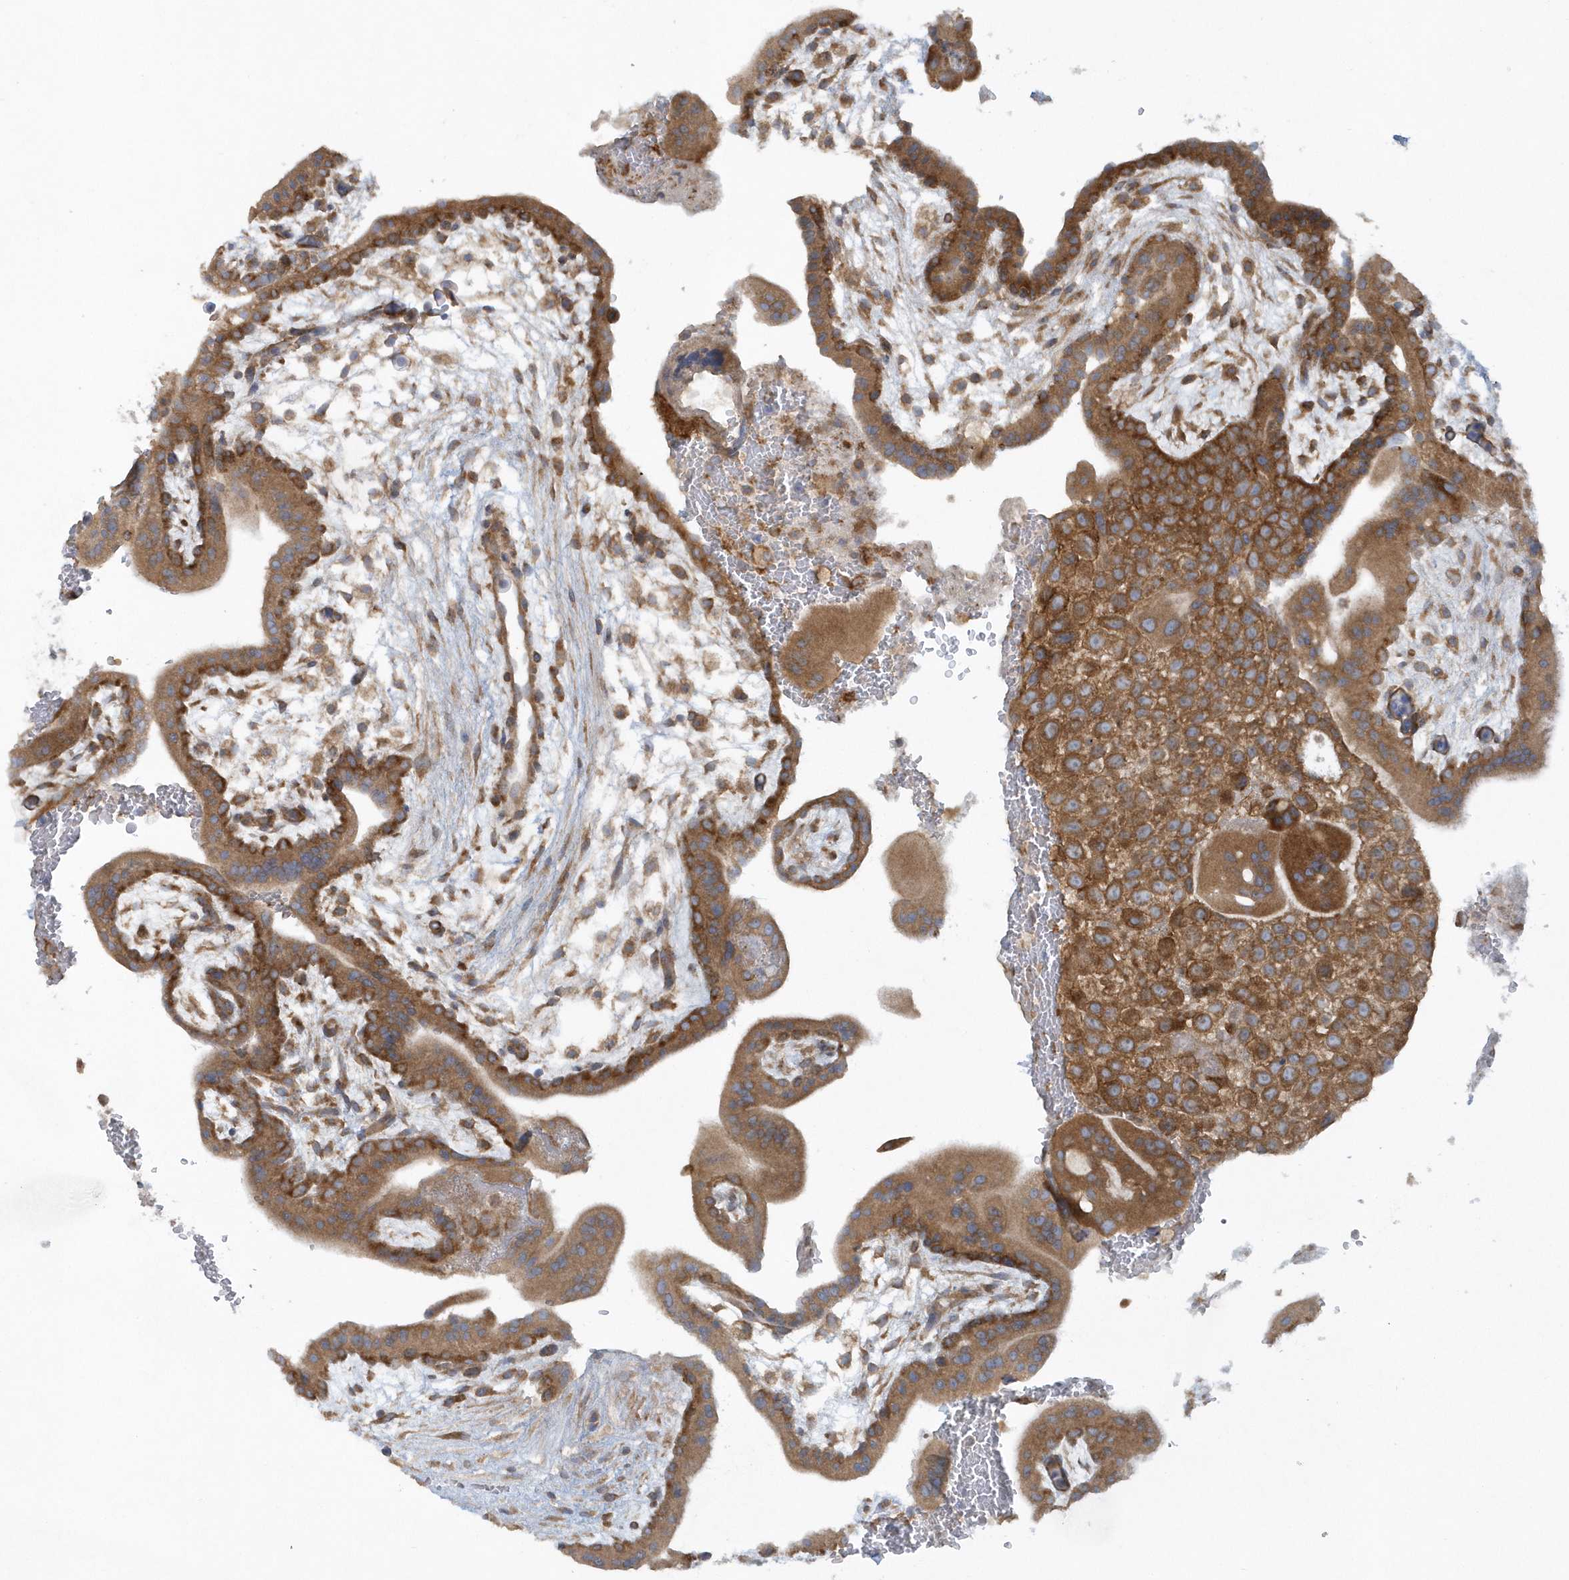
{"staining": {"intensity": "strong", "quantity": "25%-75%", "location": "cytoplasmic/membranous"}, "tissue": "placenta", "cell_type": "Decidual cells", "image_type": "normal", "snomed": [{"axis": "morphology", "description": "Normal tissue, NOS"}, {"axis": "topography", "description": "Placenta"}], "caption": "A micrograph showing strong cytoplasmic/membranous positivity in approximately 25%-75% of decidual cells in unremarkable placenta, as visualized by brown immunohistochemical staining.", "gene": "CNOT10", "patient": {"sex": "female", "age": 35}}